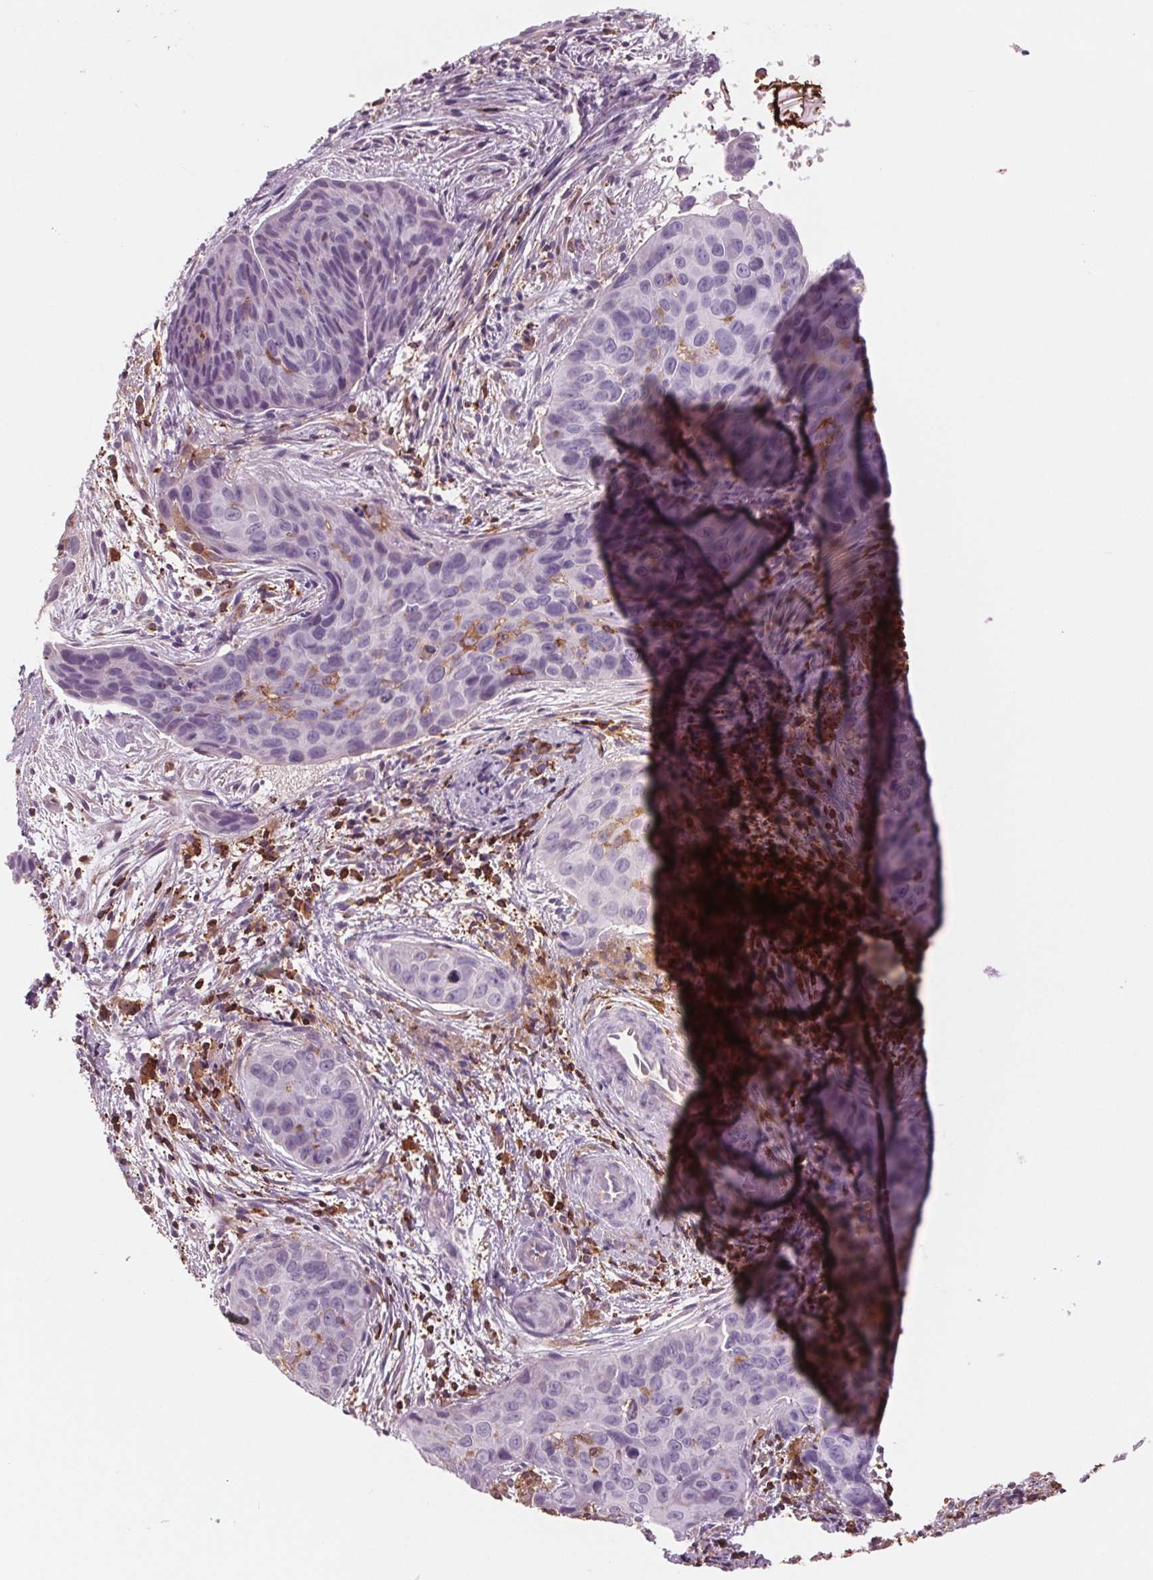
{"staining": {"intensity": "negative", "quantity": "none", "location": "none"}, "tissue": "cervical cancer", "cell_type": "Tumor cells", "image_type": "cancer", "snomed": [{"axis": "morphology", "description": "Squamous cell carcinoma, NOS"}, {"axis": "topography", "description": "Cervix"}], "caption": "High magnification brightfield microscopy of cervical cancer (squamous cell carcinoma) stained with DAB (3,3'-diaminobenzidine) (brown) and counterstained with hematoxylin (blue): tumor cells show no significant positivity. Brightfield microscopy of IHC stained with DAB (3,3'-diaminobenzidine) (brown) and hematoxylin (blue), captured at high magnification.", "gene": "ARHGAP25", "patient": {"sex": "female", "age": 35}}